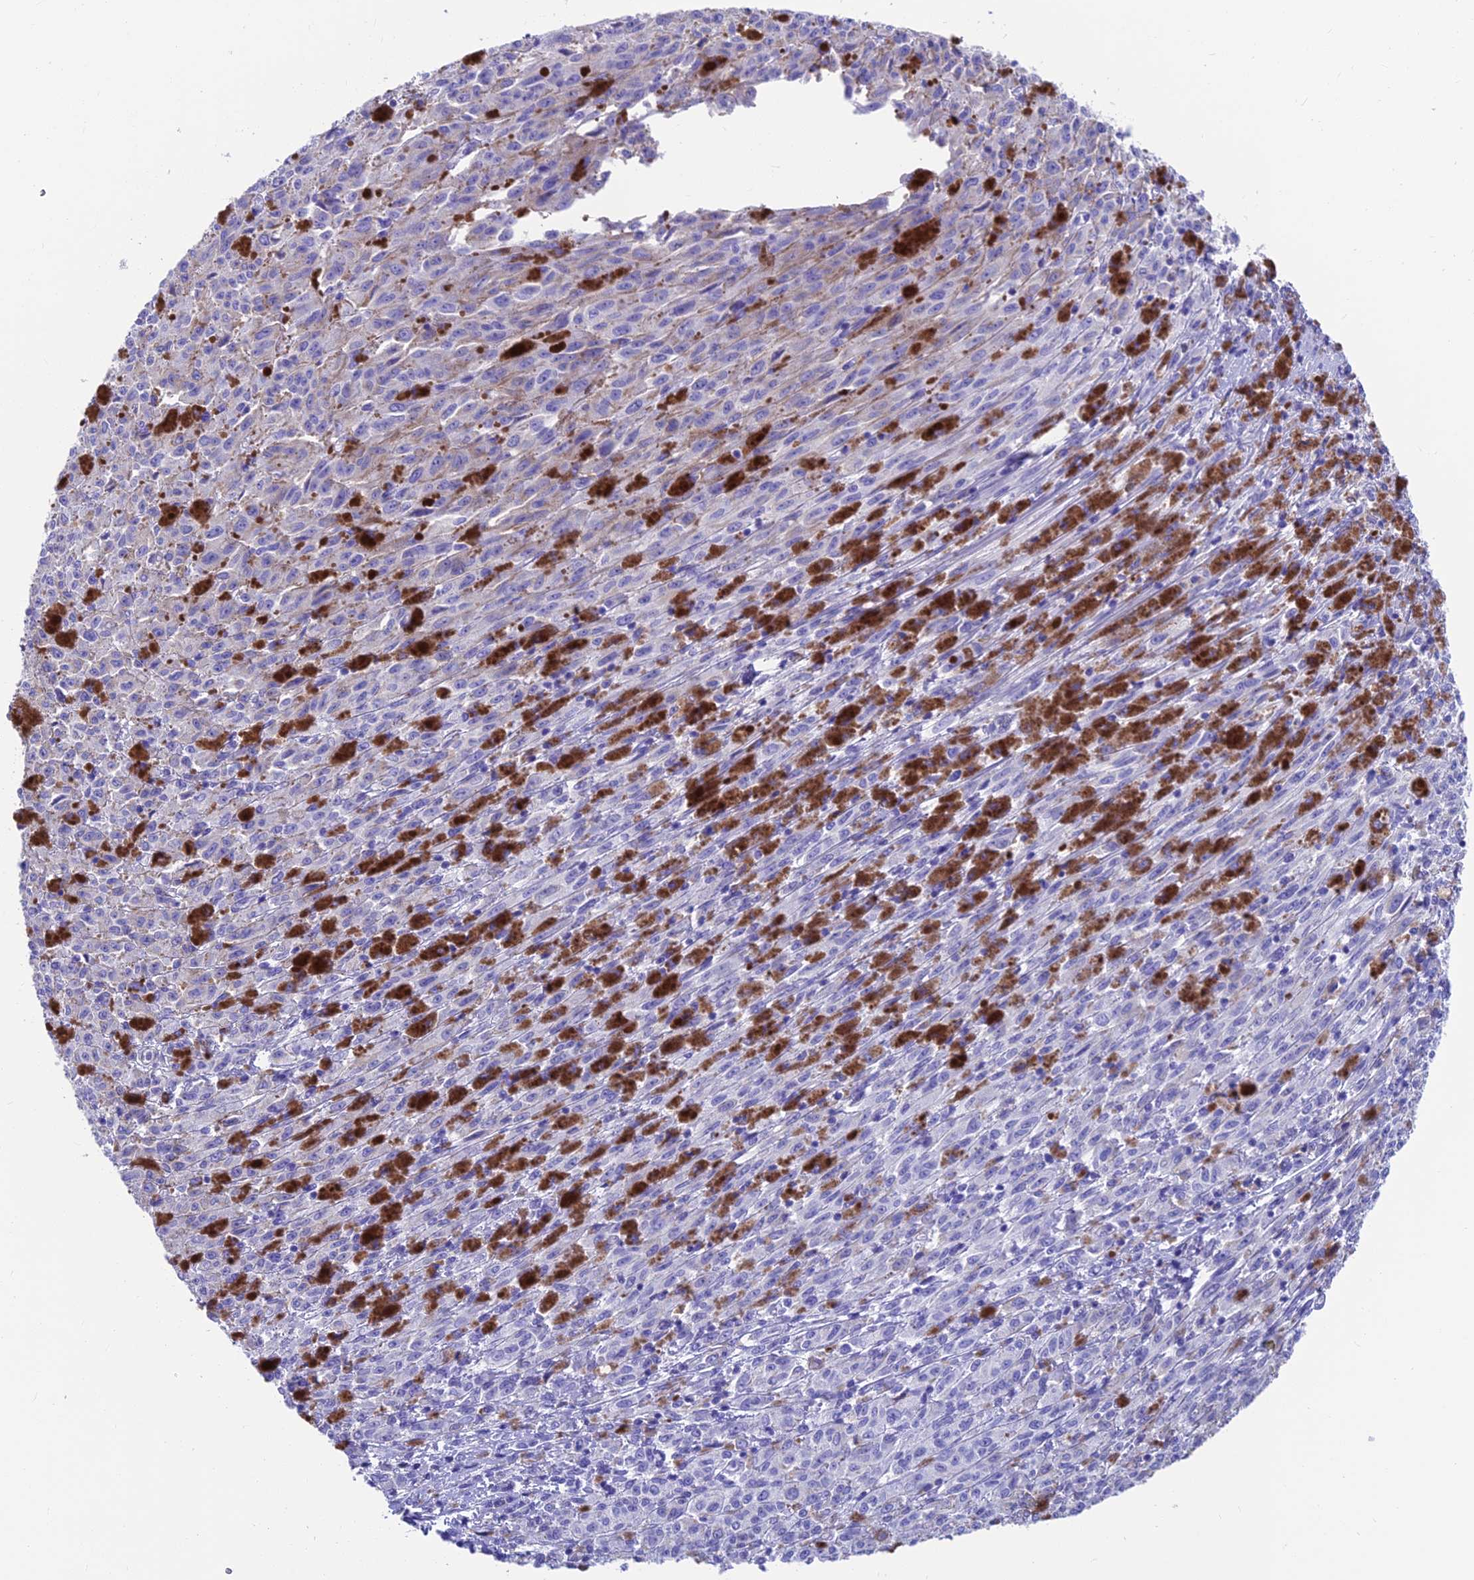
{"staining": {"intensity": "negative", "quantity": "none", "location": "none"}, "tissue": "melanoma", "cell_type": "Tumor cells", "image_type": "cancer", "snomed": [{"axis": "morphology", "description": "Malignant melanoma, NOS"}, {"axis": "topography", "description": "Skin"}], "caption": "Tumor cells show no significant protein expression in malignant melanoma. Brightfield microscopy of immunohistochemistry stained with DAB (brown) and hematoxylin (blue), captured at high magnification.", "gene": "GNG11", "patient": {"sex": "female", "age": 52}}